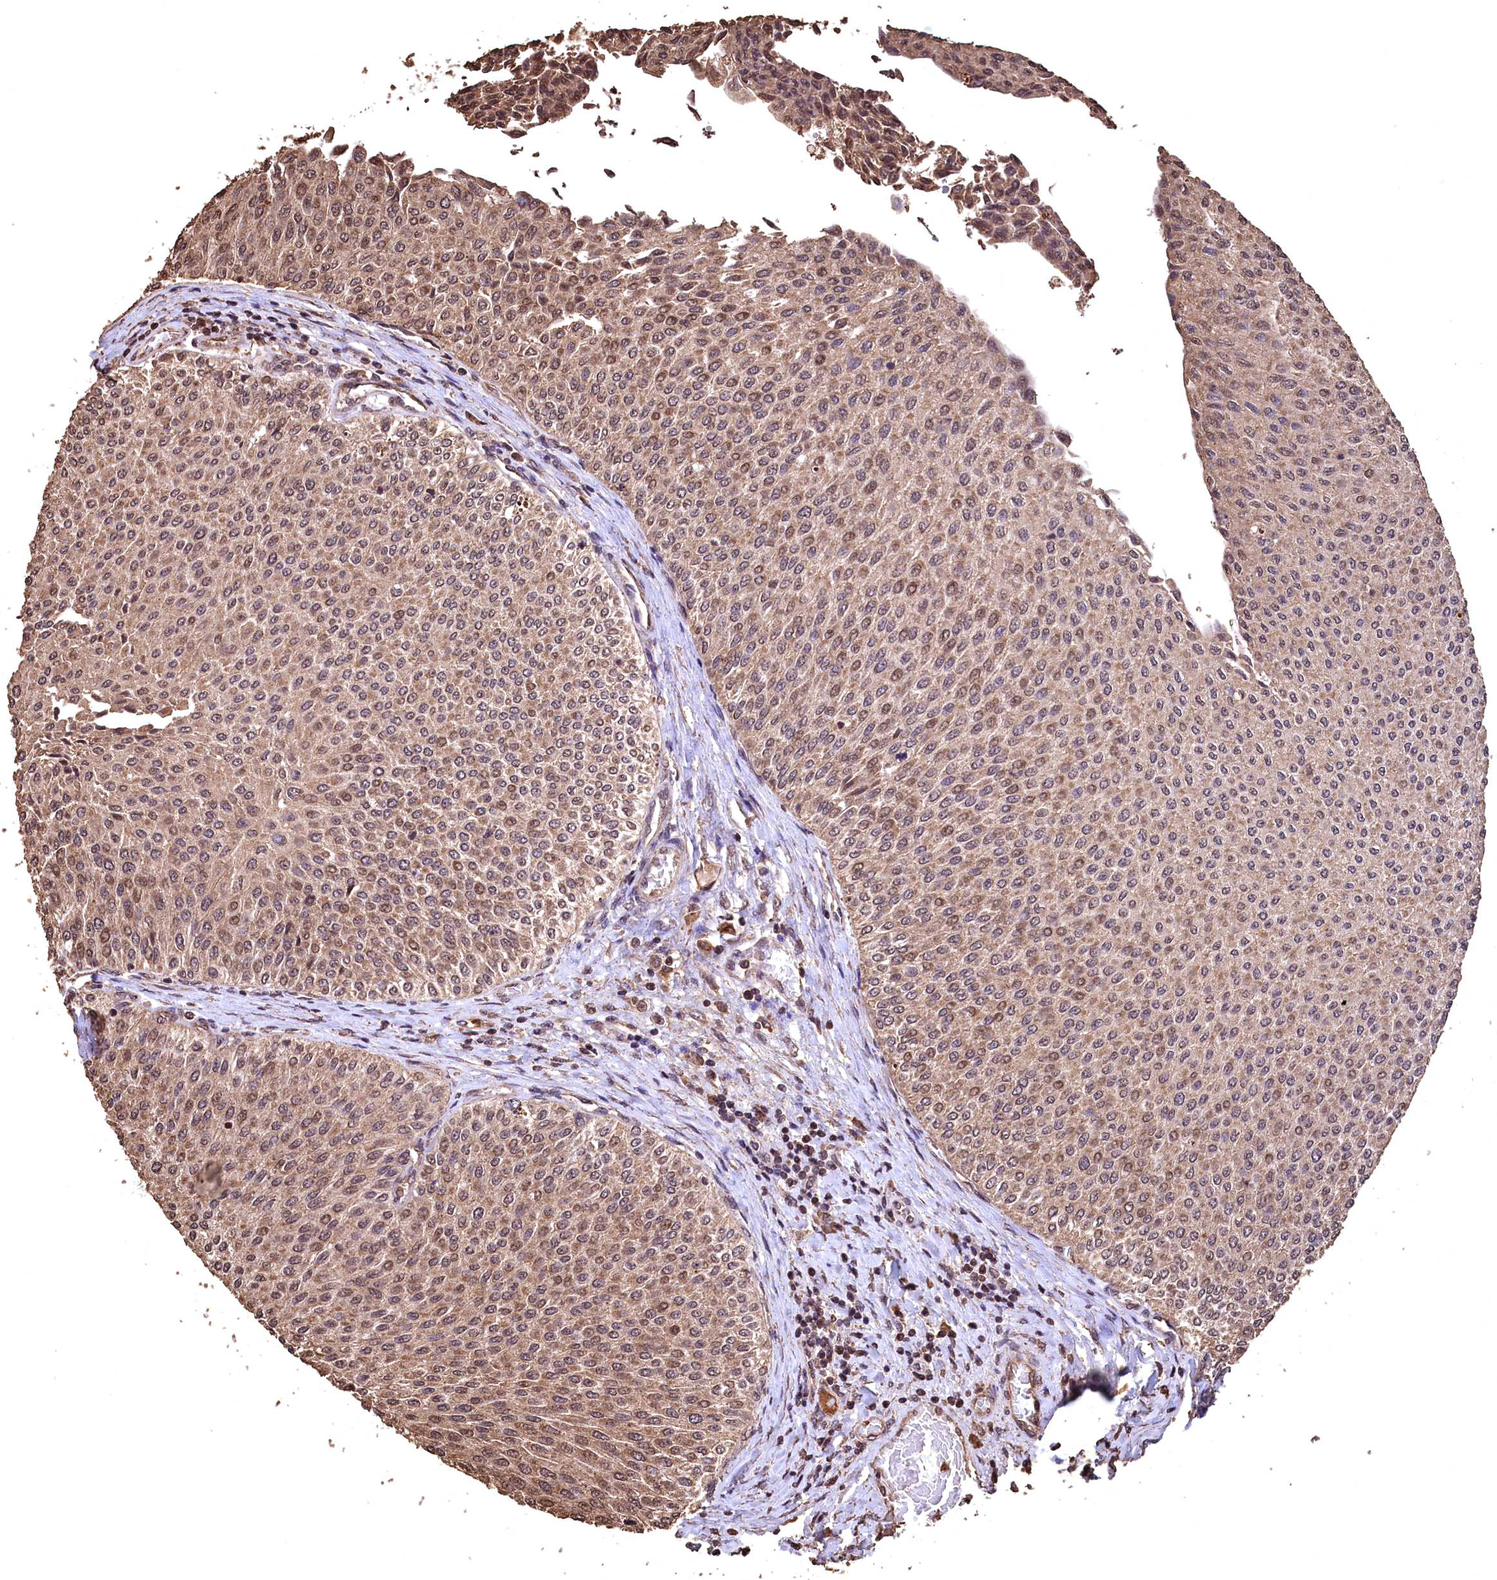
{"staining": {"intensity": "weak", "quantity": ">75%", "location": "cytoplasmic/membranous,nuclear"}, "tissue": "urothelial cancer", "cell_type": "Tumor cells", "image_type": "cancer", "snomed": [{"axis": "morphology", "description": "Urothelial carcinoma, Low grade"}, {"axis": "topography", "description": "Urinary bladder"}], "caption": "Brown immunohistochemical staining in human low-grade urothelial carcinoma shows weak cytoplasmic/membranous and nuclear staining in approximately >75% of tumor cells.", "gene": "CEP57L1", "patient": {"sex": "male", "age": 78}}